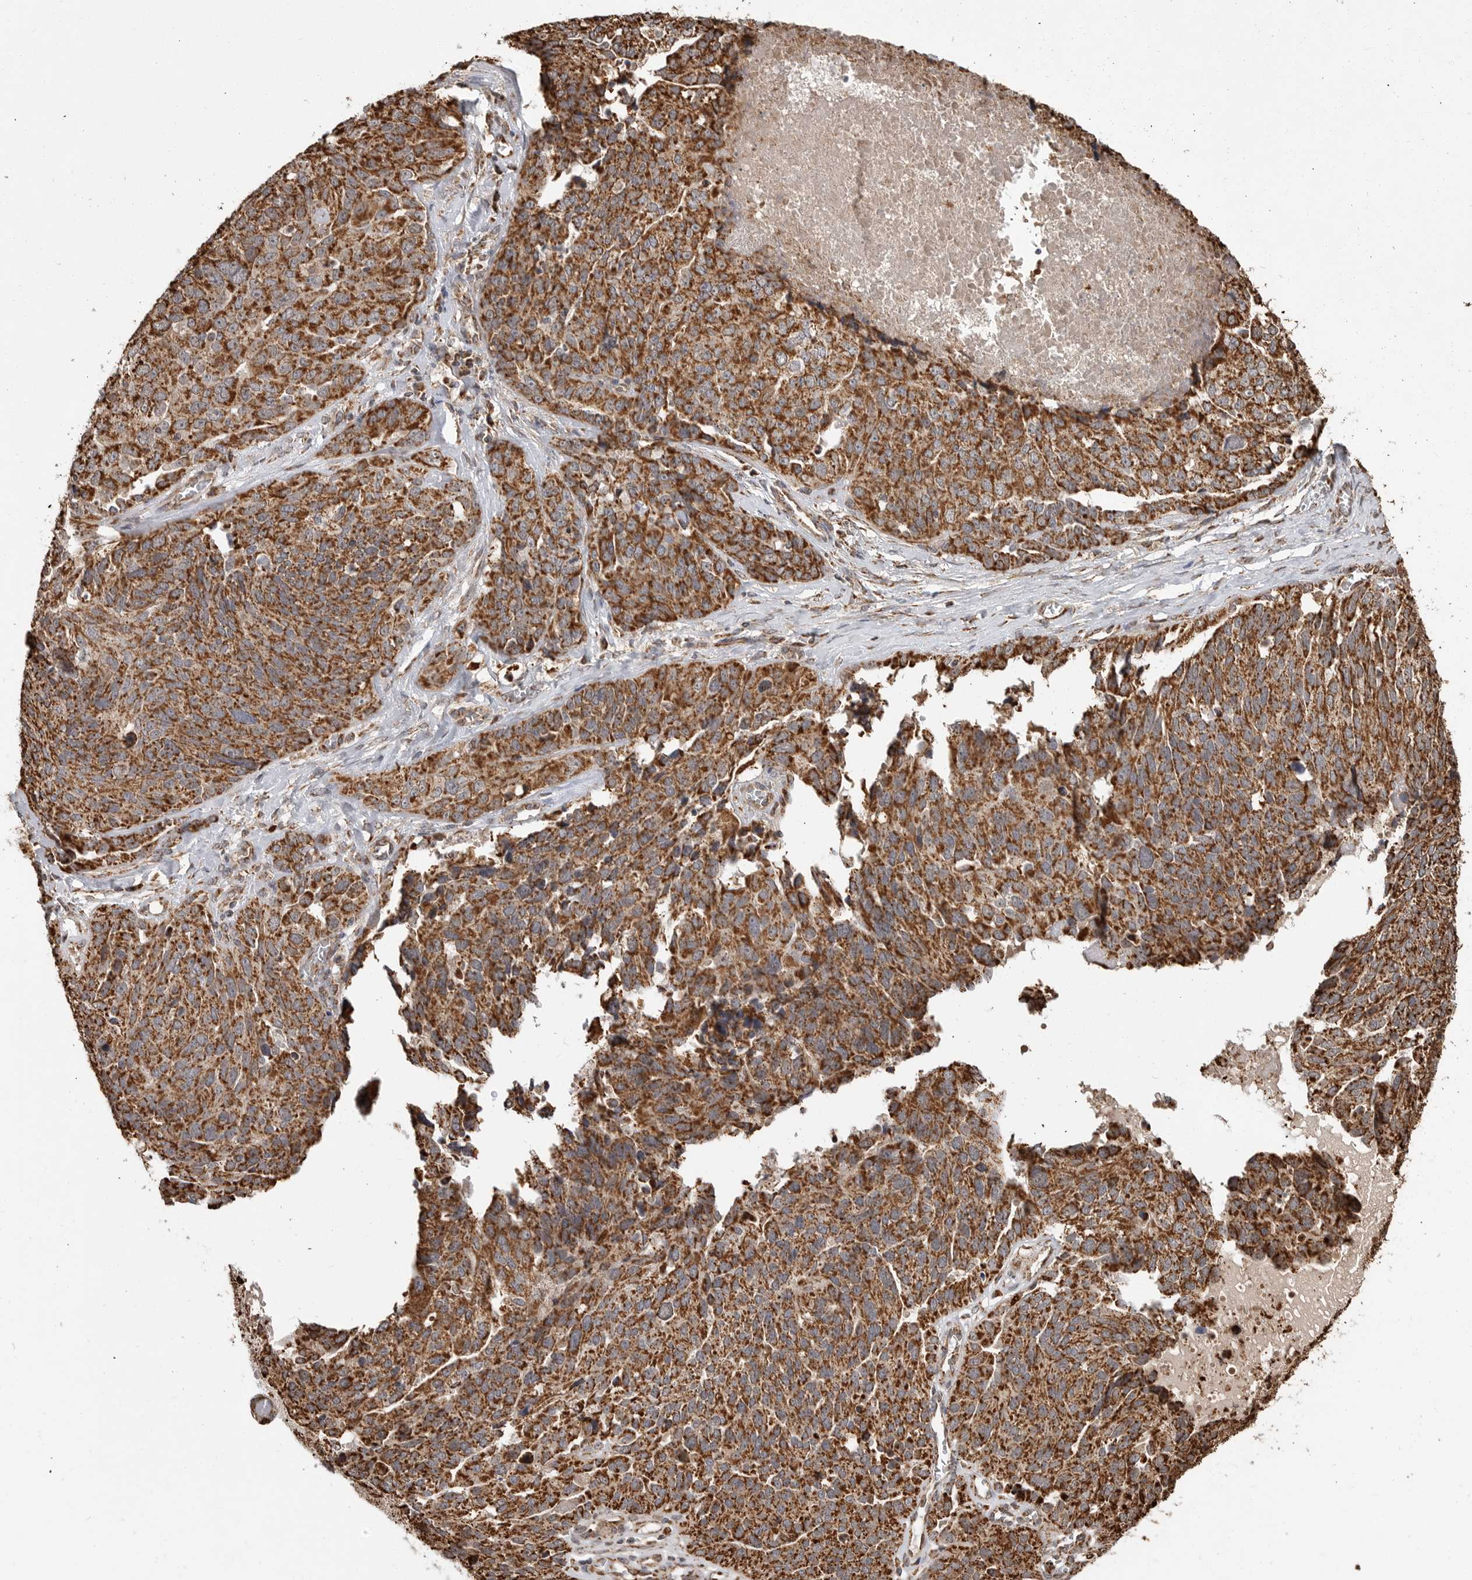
{"staining": {"intensity": "strong", "quantity": ">75%", "location": "cytoplasmic/membranous"}, "tissue": "ovarian cancer", "cell_type": "Tumor cells", "image_type": "cancer", "snomed": [{"axis": "morphology", "description": "Cystadenocarcinoma, serous, NOS"}, {"axis": "topography", "description": "Ovary"}], "caption": "An immunohistochemistry (IHC) micrograph of tumor tissue is shown. Protein staining in brown labels strong cytoplasmic/membranous positivity in ovarian cancer (serous cystadenocarcinoma) within tumor cells. (Brightfield microscopy of DAB IHC at high magnification).", "gene": "GCNT2", "patient": {"sex": "female", "age": 44}}